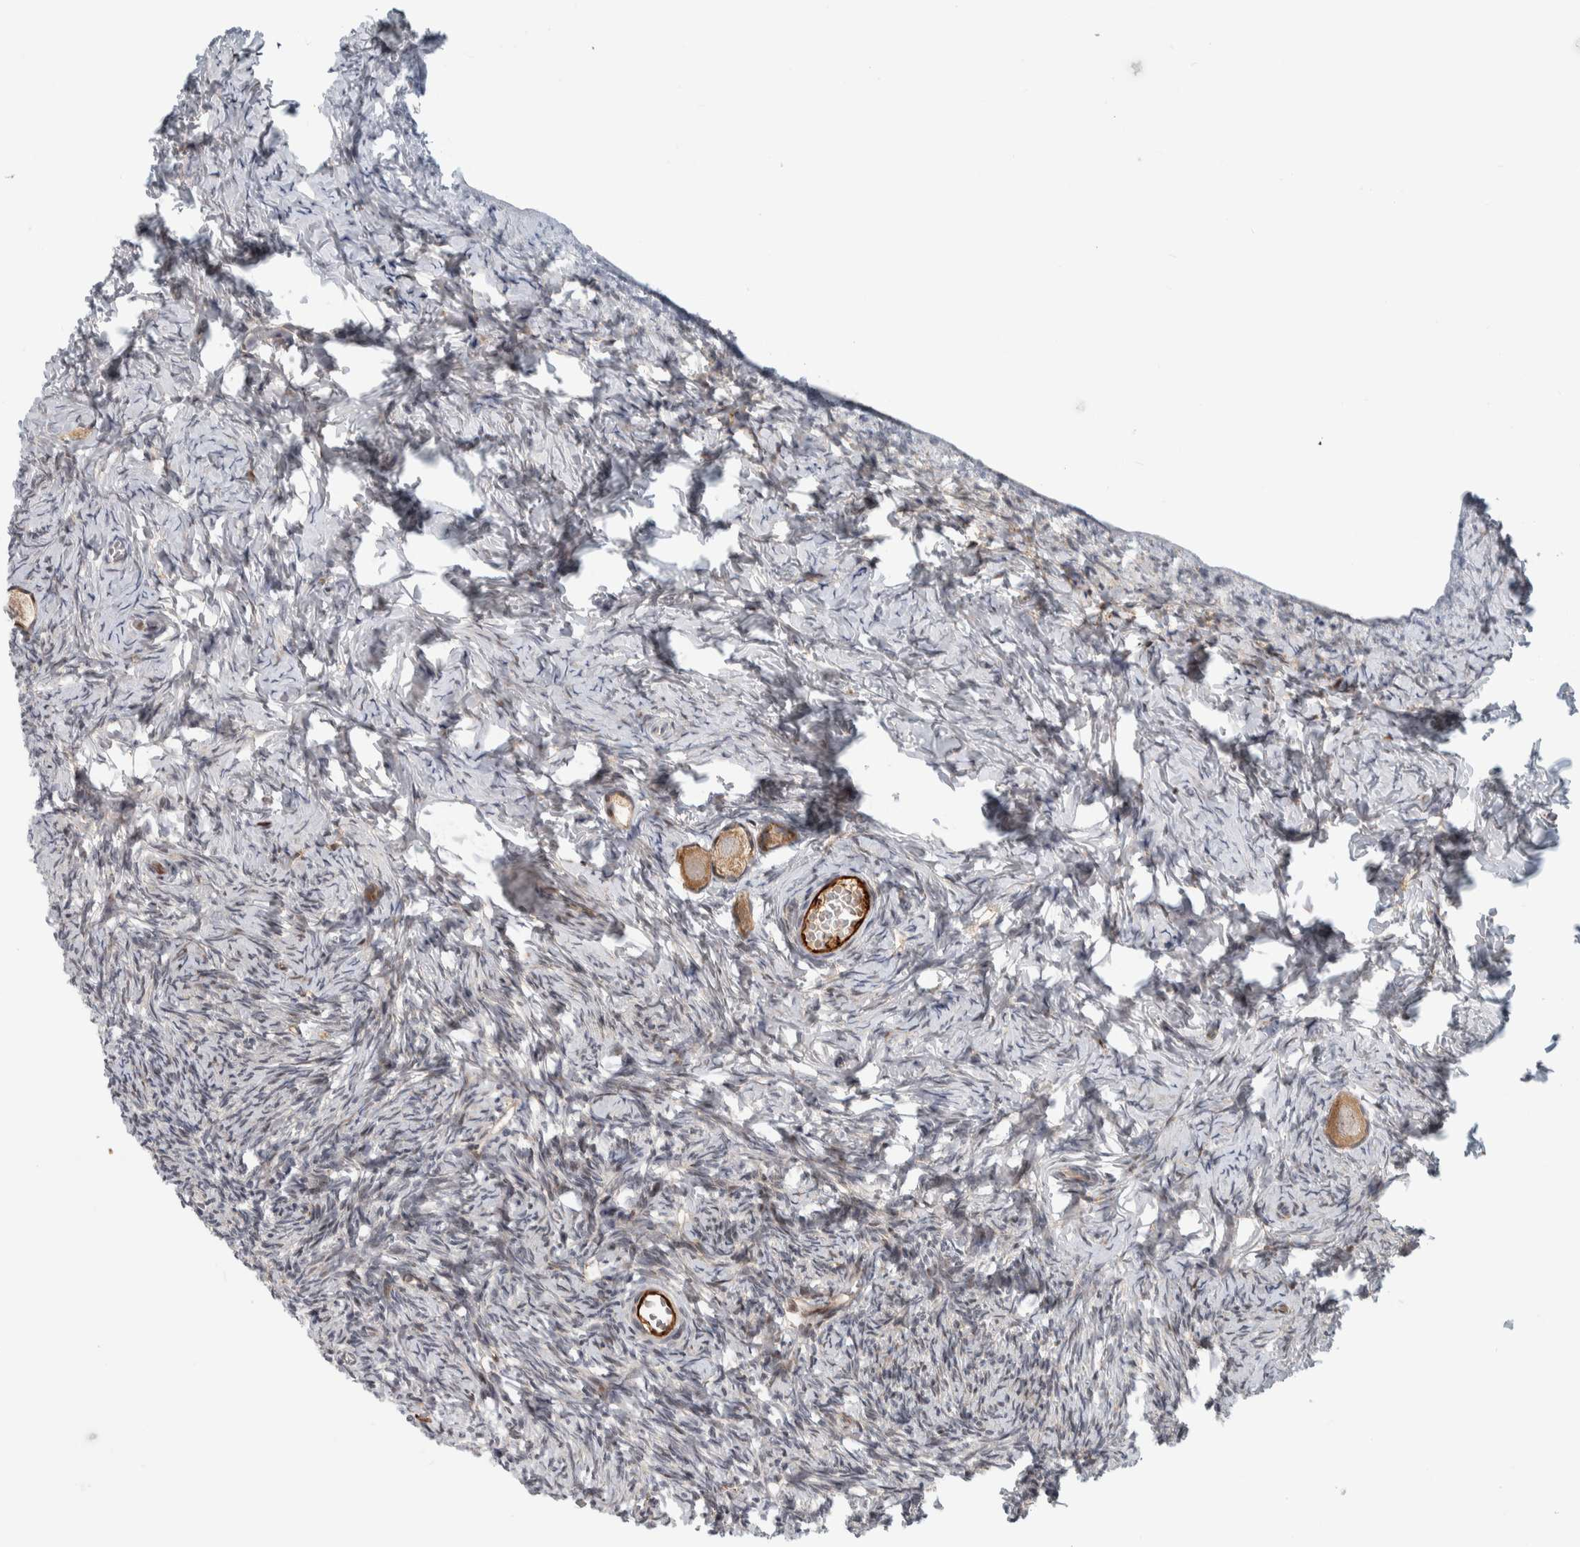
{"staining": {"intensity": "moderate", "quantity": ">75%", "location": "cytoplasmic/membranous"}, "tissue": "ovary", "cell_type": "Follicle cells", "image_type": "normal", "snomed": [{"axis": "morphology", "description": "Normal tissue, NOS"}, {"axis": "topography", "description": "Ovary"}], "caption": "Ovary stained with DAB IHC shows medium levels of moderate cytoplasmic/membranous staining in approximately >75% of follicle cells. Immunohistochemistry stains the protein of interest in brown and the nuclei are stained blue.", "gene": "MSL1", "patient": {"sex": "female", "age": 27}}